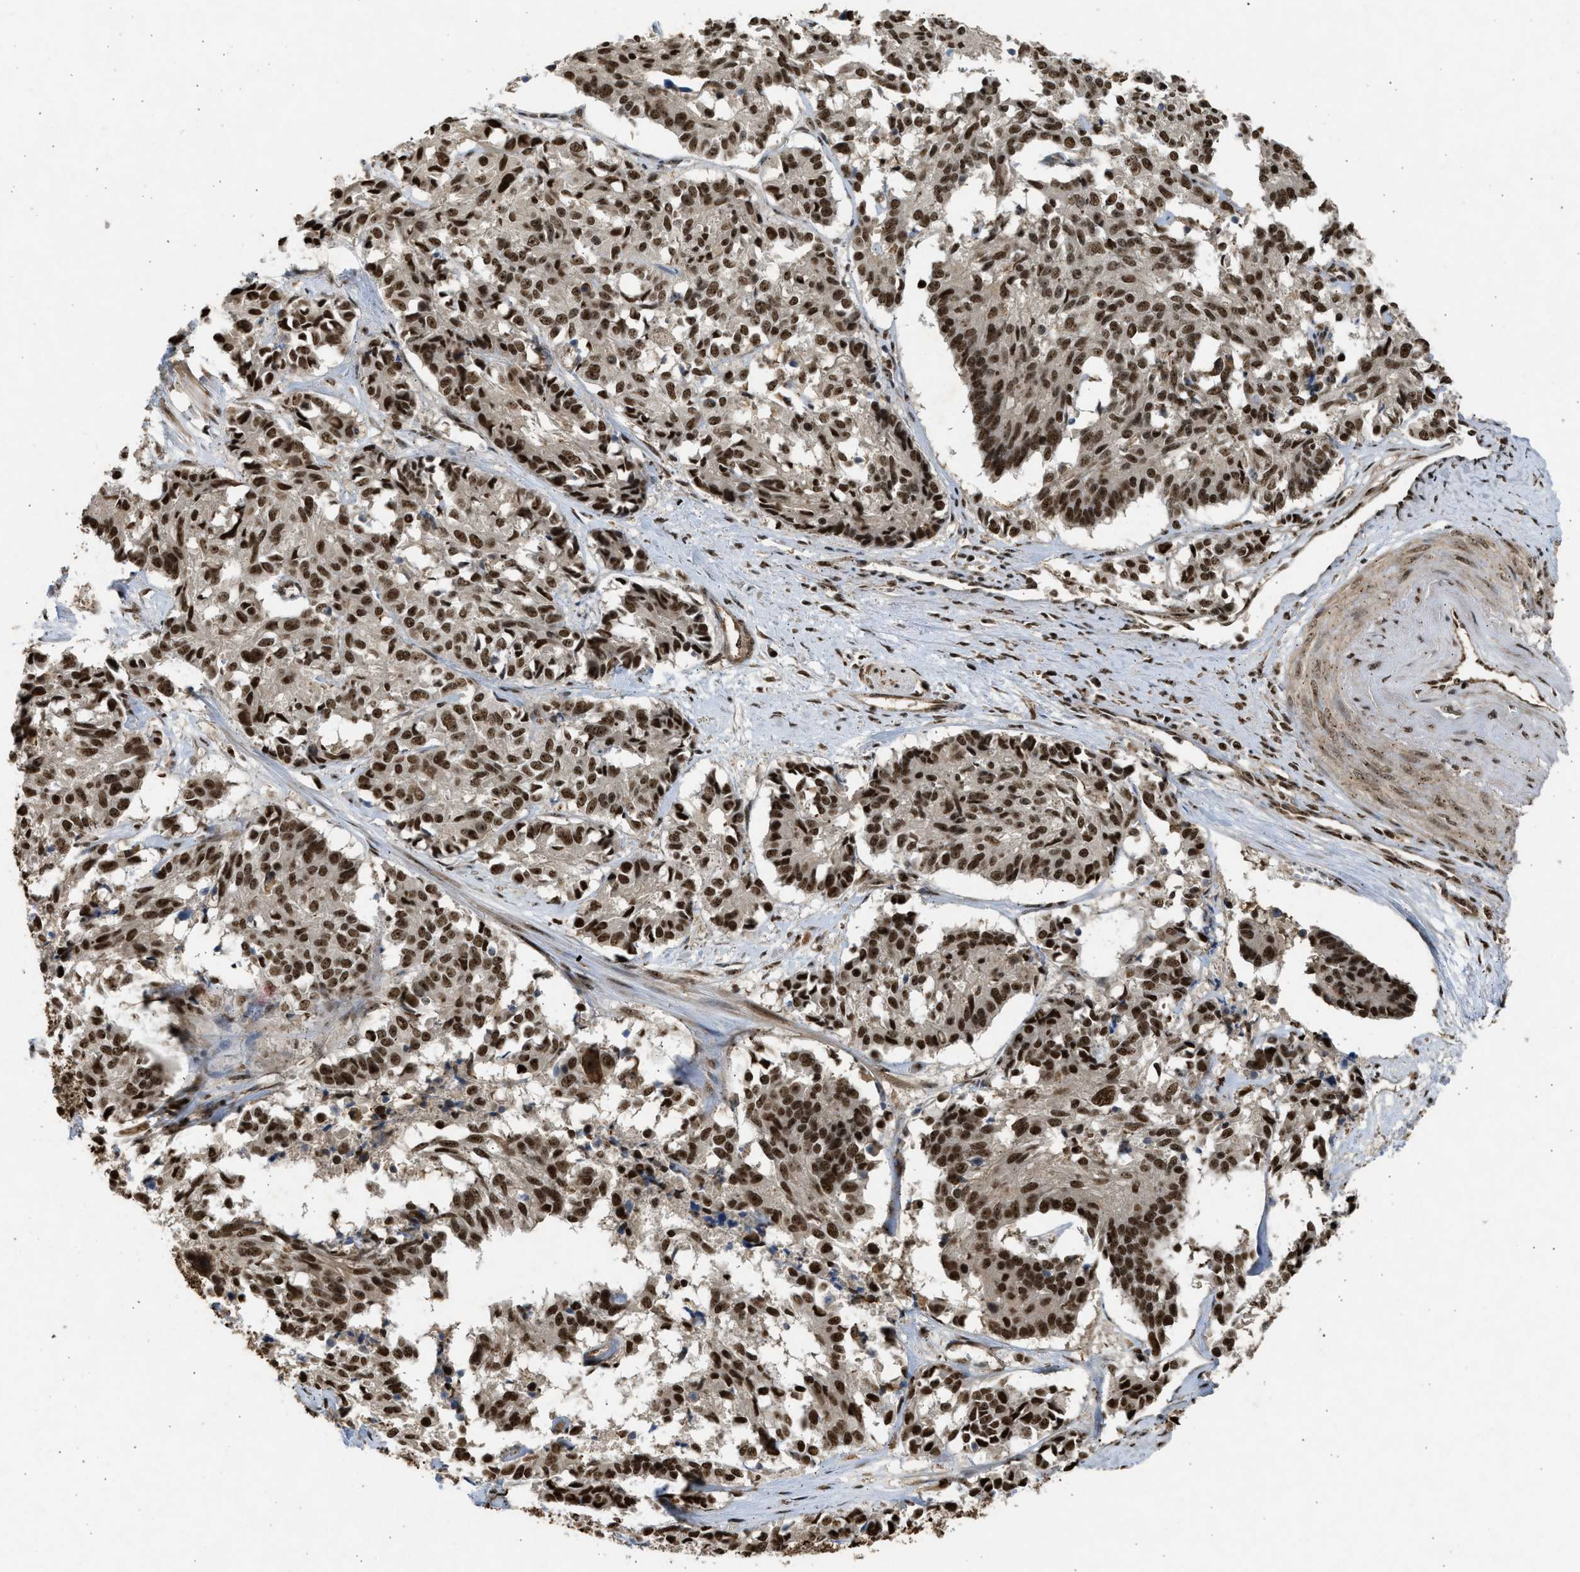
{"staining": {"intensity": "strong", "quantity": ">75%", "location": "nuclear"}, "tissue": "cervical cancer", "cell_type": "Tumor cells", "image_type": "cancer", "snomed": [{"axis": "morphology", "description": "Squamous cell carcinoma, NOS"}, {"axis": "topography", "description": "Cervix"}], "caption": "Cervical squamous cell carcinoma stained with a brown dye displays strong nuclear positive expression in about >75% of tumor cells.", "gene": "TFDP2", "patient": {"sex": "female", "age": 35}}